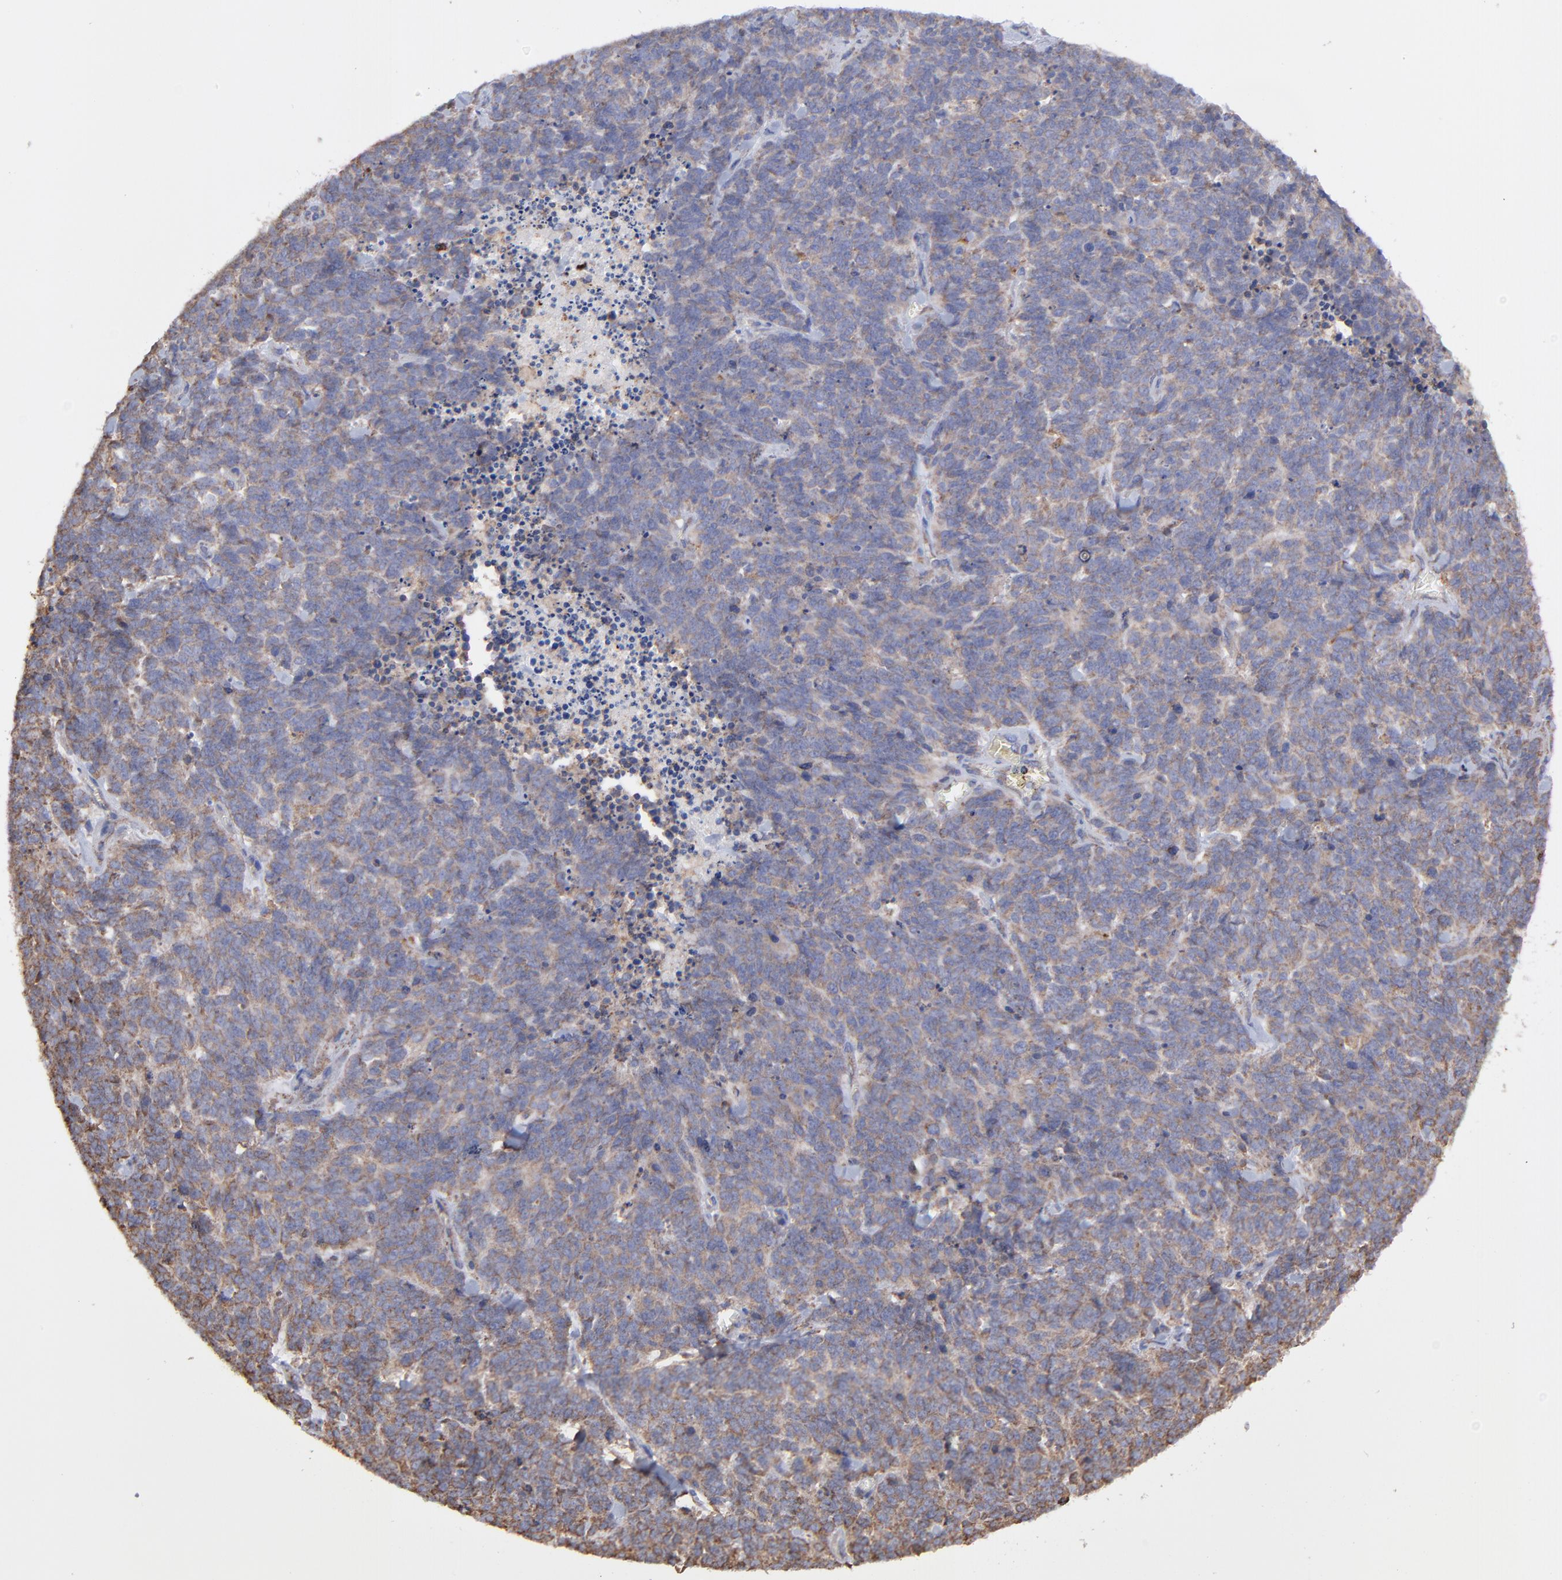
{"staining": {"intensity": "weak", "quantity": ">75%", "location": "cytoplasmic/membranous"}, "tissue": "lung cancer", "cell_type": "Tumor cells", "image_type": "cancer", "snomed": [{"axis": "morphology", "description": "Neoplasm, malignant, NOS"}, {"axis": "topography", "description": "Lung"}], "caption": "Protein analysis of lung cancer (neoplasm (malignant)) tissue displays weak cytoplasmic/membranous staining in approximately >75% of tumor cells.", "gene": "PFKM", "patient": {"sex": "female", "age": 58}}